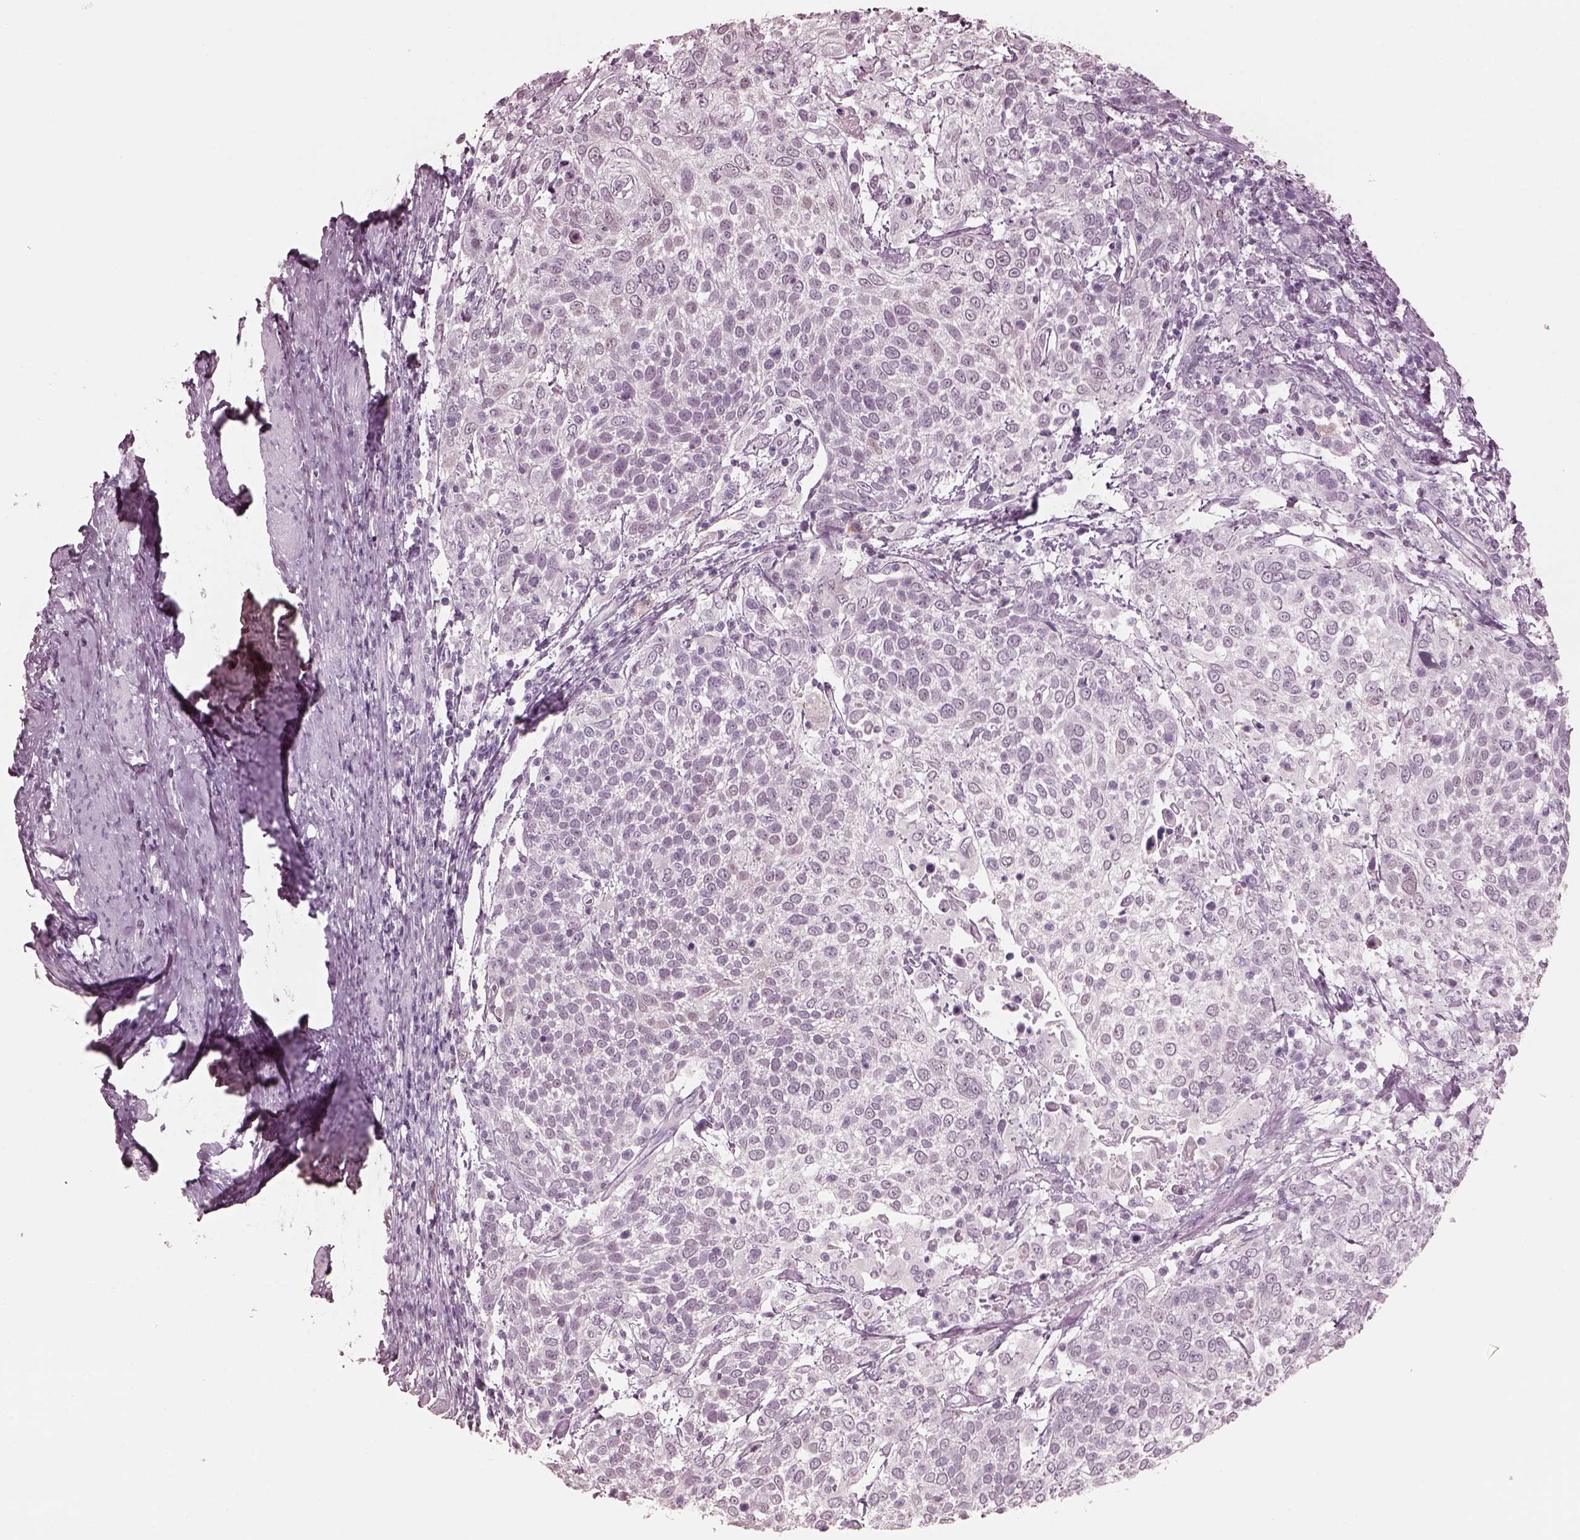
{"staining": {"intensity": "negative", "quantity": "none", "location": "none"}, "tissue": "cervical cancer", "cell_type": "Tumor cells", "image_type": "cancer", "snomed": [{"axis": "morphology", "description": "Squamous cell carcinoma, NOS"}, {"axis": "topography", "description": "Cervix"}], "caption": "Protein analysis of cervical squamous cell carcinoma exhibits no significant positivity in tumor cells. (DAB (3,3'-diaminobenzidine) IHC visualized using brightfield microscopy, high magnification).", "gene": "C2orf81", "patient": {"sex": "female", "age": 61}}